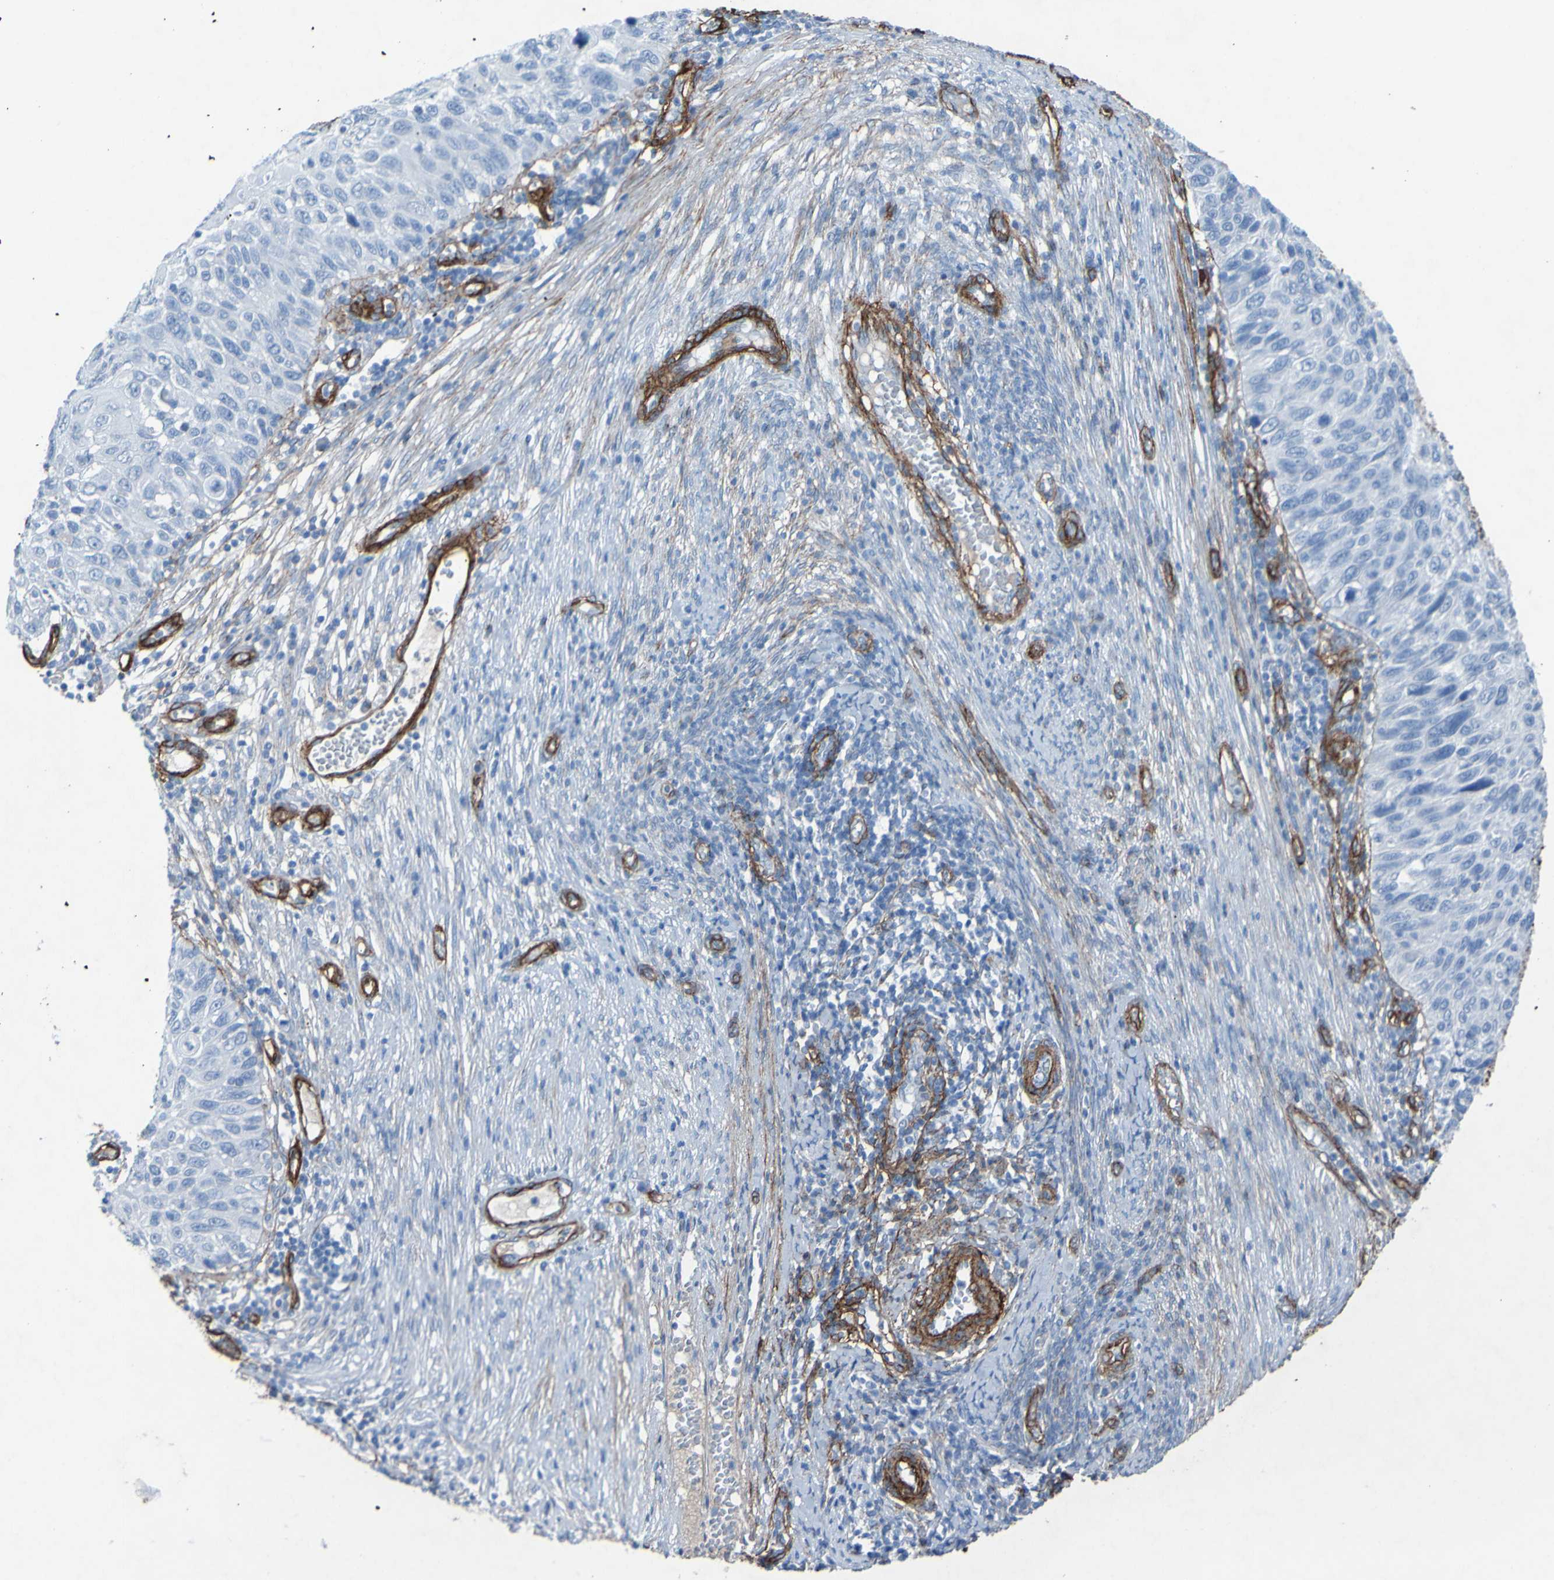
{"staining": {"intensity": "negative", "quantity": "none", "location": "none"}, "tissue": "cervical cancer", "cell_type": "Tumor cells", "image_type": "cancer", "snomed": [{"axis": "morphology", "description": "Squamous cell carcinoma, NOS"}, {"axis": "topography", "description": "Cervix"}], "caption": "Immunohistochemistry histopathology image of neoplastic tissue: human cervical cancer stained with DAB (3,3'-diaminobenzidine) demonstrates no significant protein positivity in tumor cells.", "gene": "COL4A2", "patient": {"sex": "female", "age": 70}}